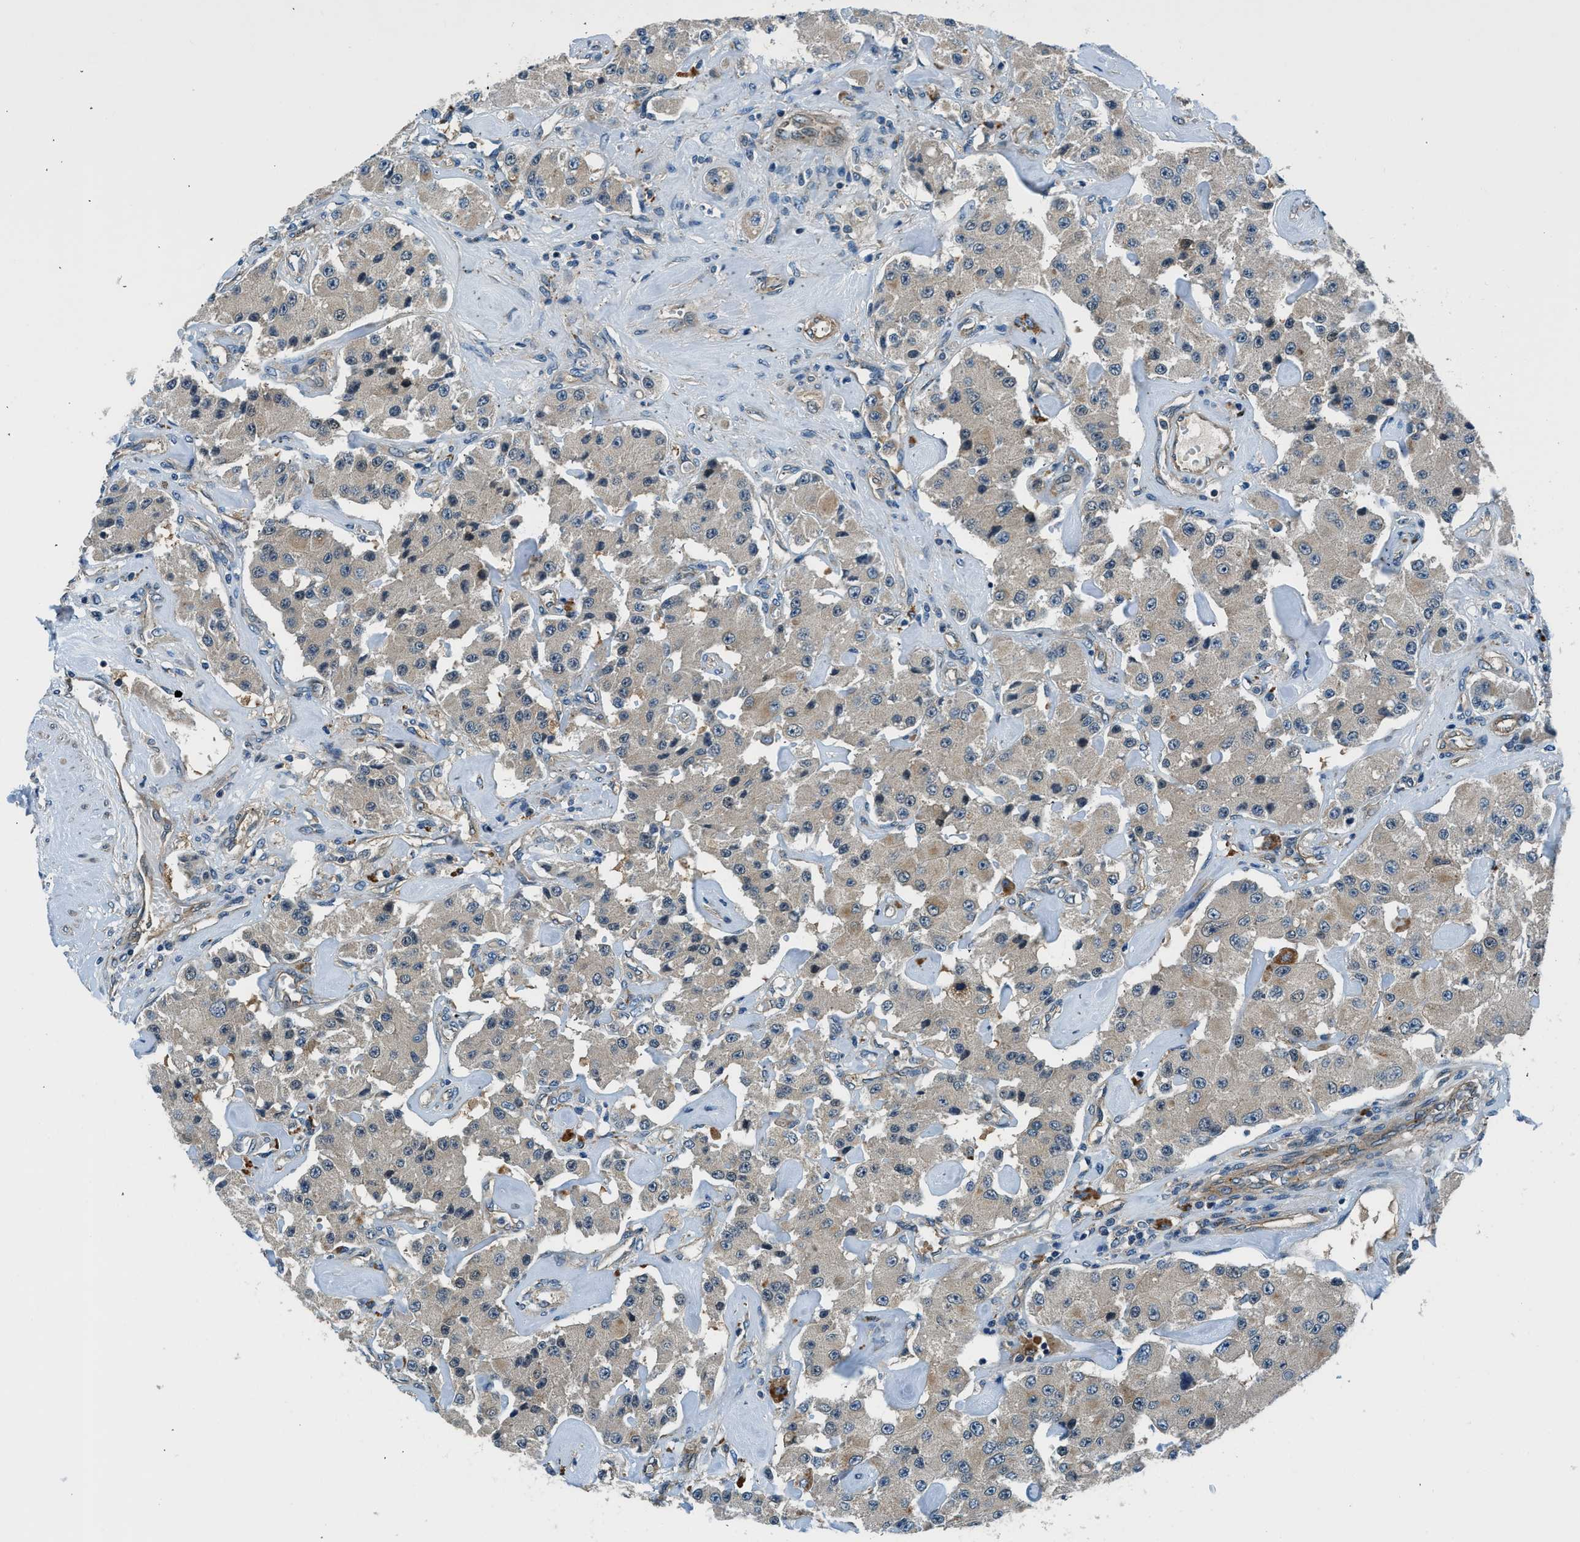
{"staining": {"intensity": "weak", "quantity": ">75%", "location": "cytoplasmic/membranous"}, "tissue": "carcinoid", "cell_type": "Tumor cells", "image_type": "cancer", "snomed": [{"axis": "morphology", "description": "Carcinoid, malignant, NOS"}, {"axis": "topography", "description": "Pancreas"}], "caption": "Protein expression analysis of carcinoid demonstrates weak cytoplasmic/membranous positivity in about >75% of tumor cells. The staining was performed using DAB, with brown indicating positive protein expression. Nuclei are stained blue with hematoxylin.", "gene": "SLC19A2", "patient": {"sex": "male", "age": 41}}